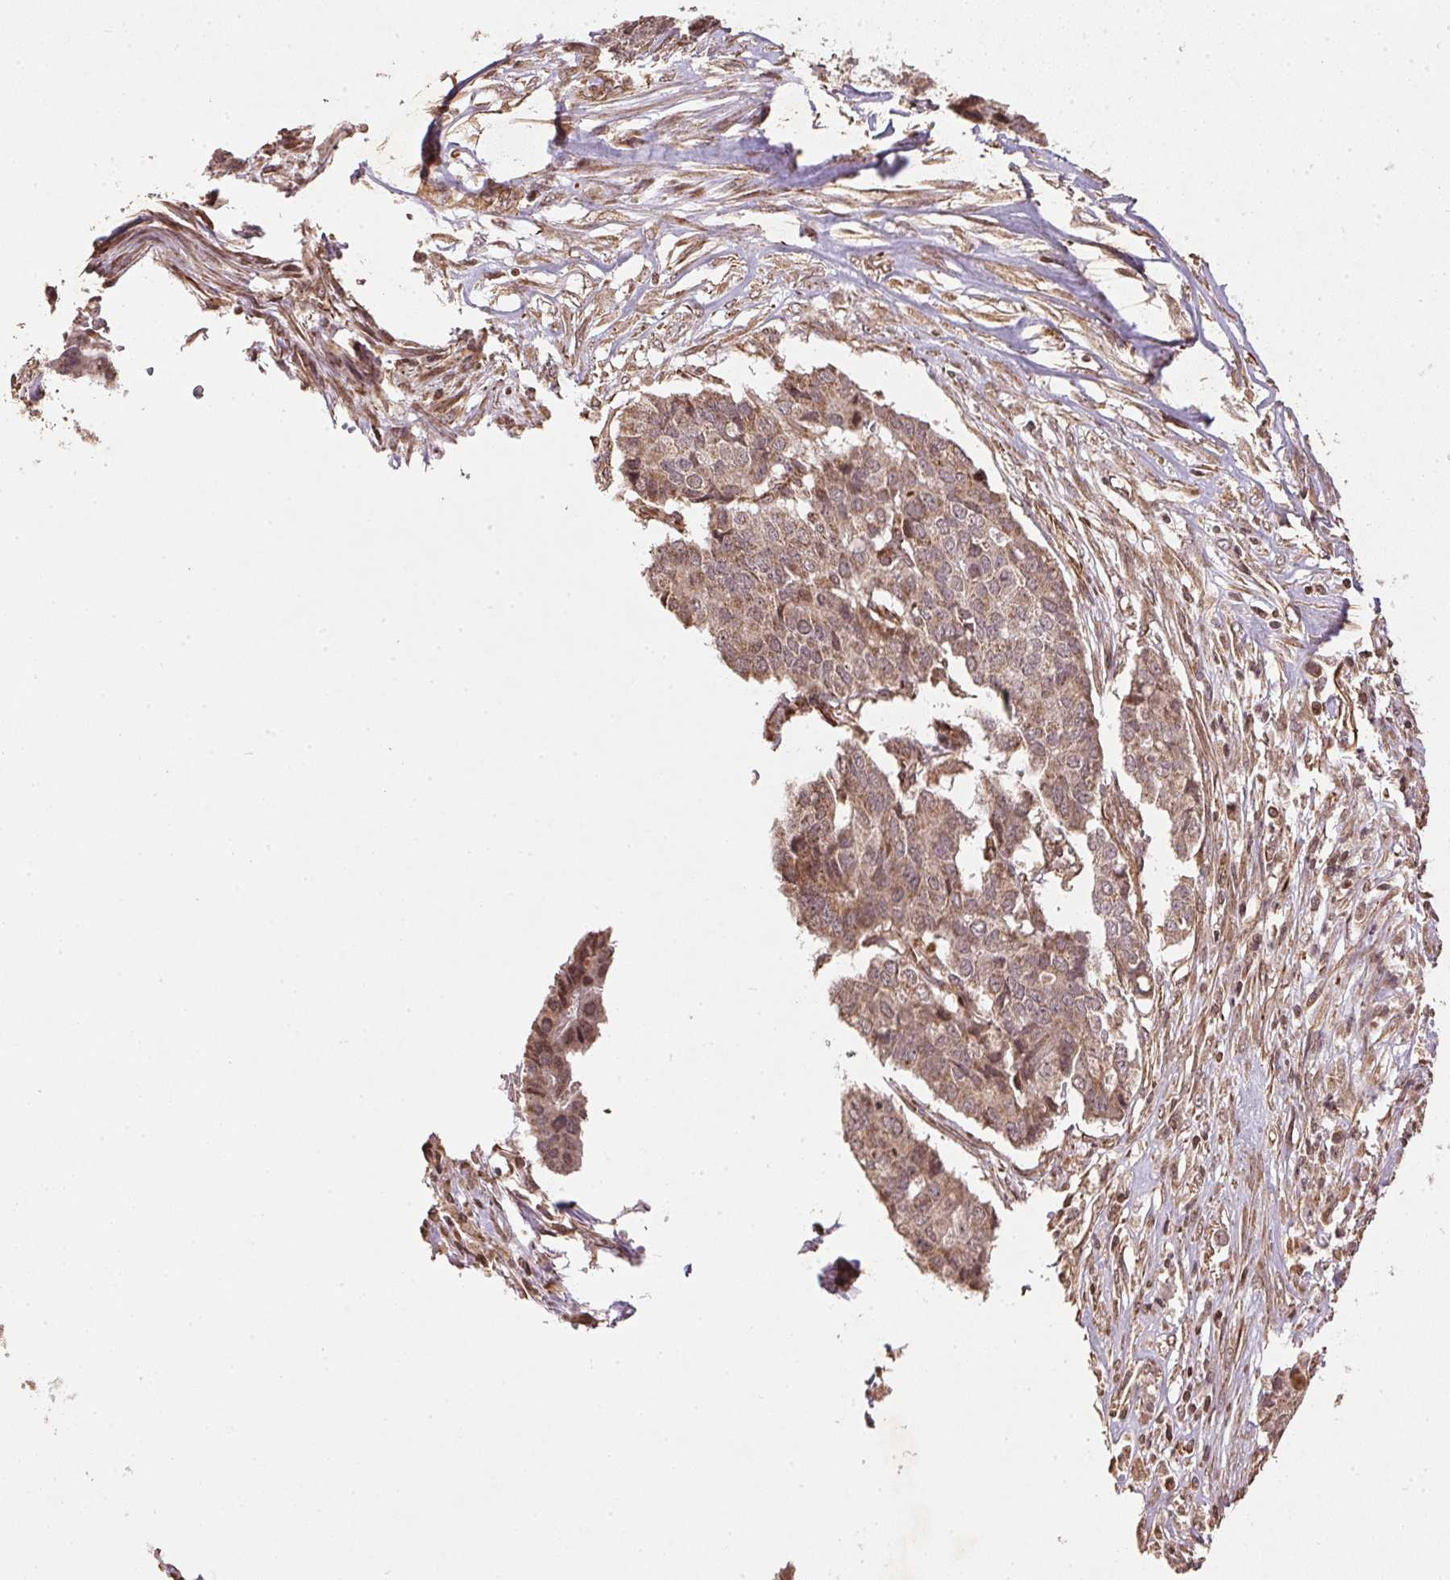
{"staining": {"intensity": "weak", "quantity": ">75%", "location": "cytoplasmic/membranous"}, "tissue": "pancreatic cancer", "cell_type": "Tumor cells", "image_type": "cancer", "snomed": [{"axis": "morphology", "description": "Adenocarcinoma, NOS"}, {"axis": "topography", "description": "Pancreas"}], "caption": "A brown stain shows weak cytoplasmic/membranous expression of a protein in adenocarcinoma (pancreatic) tumor cells.", "gene": "SPRED2", "patient": {"sex": "male", "age": 50}}